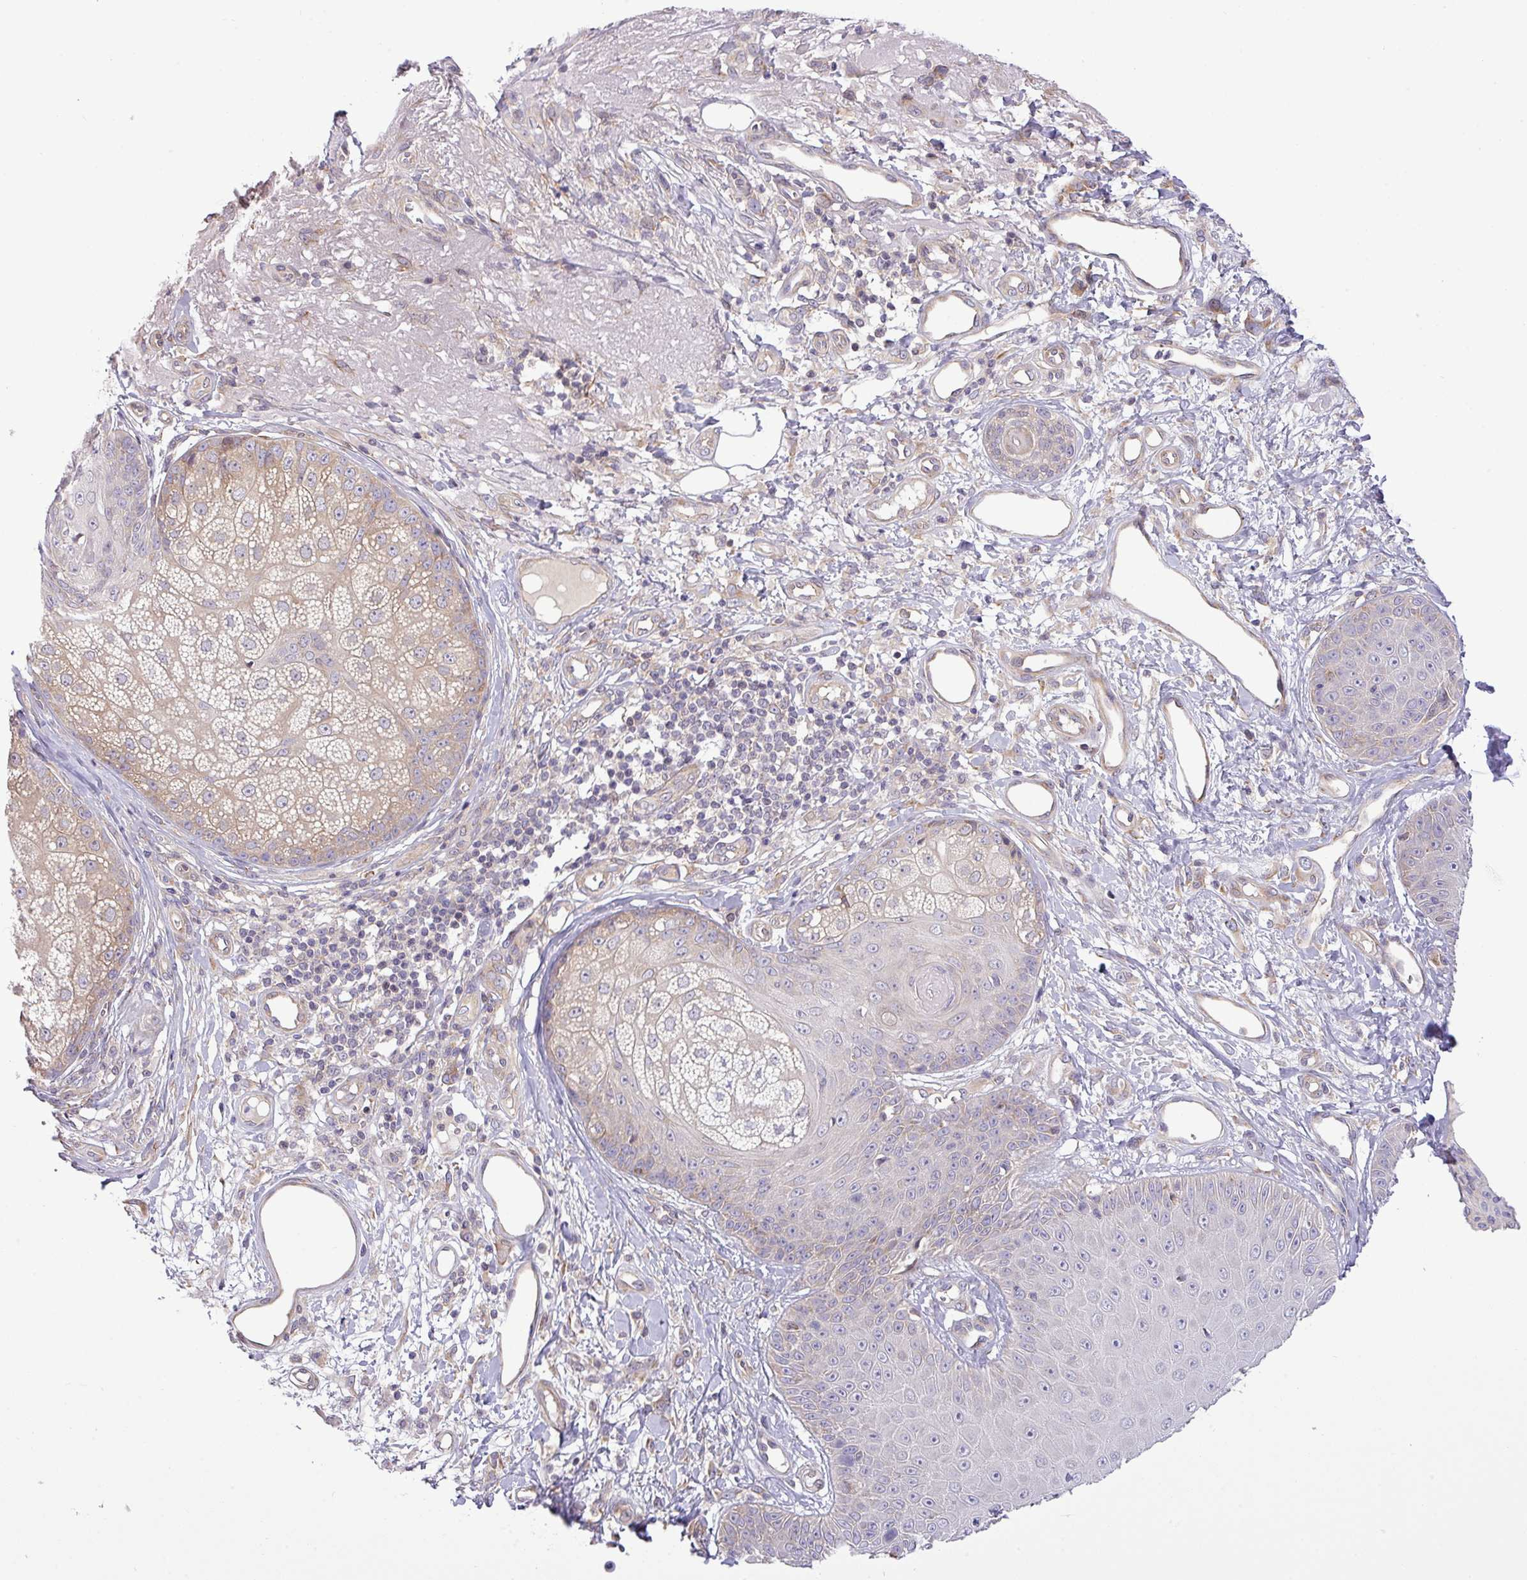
{"staining": {"intensity": "negative", "quantity": "none", "location": "none"}, "tissue": "skin cancer", "cell_type": "Tumor cells", "image_type": "cancer", "snomed": [{"axis": "morphology", "description": "Squamous cell carcinoma, NOS"}, {"axis": "topography", "description": "Skin"}], "caption": "High power microscopy micrograph of an IHC micrograph of squamous cell carcinoma (skin), revealing no significant staining in tumor cells.", "gene": "FAM222B", "patient": {"sex": "male", "age": 86}}